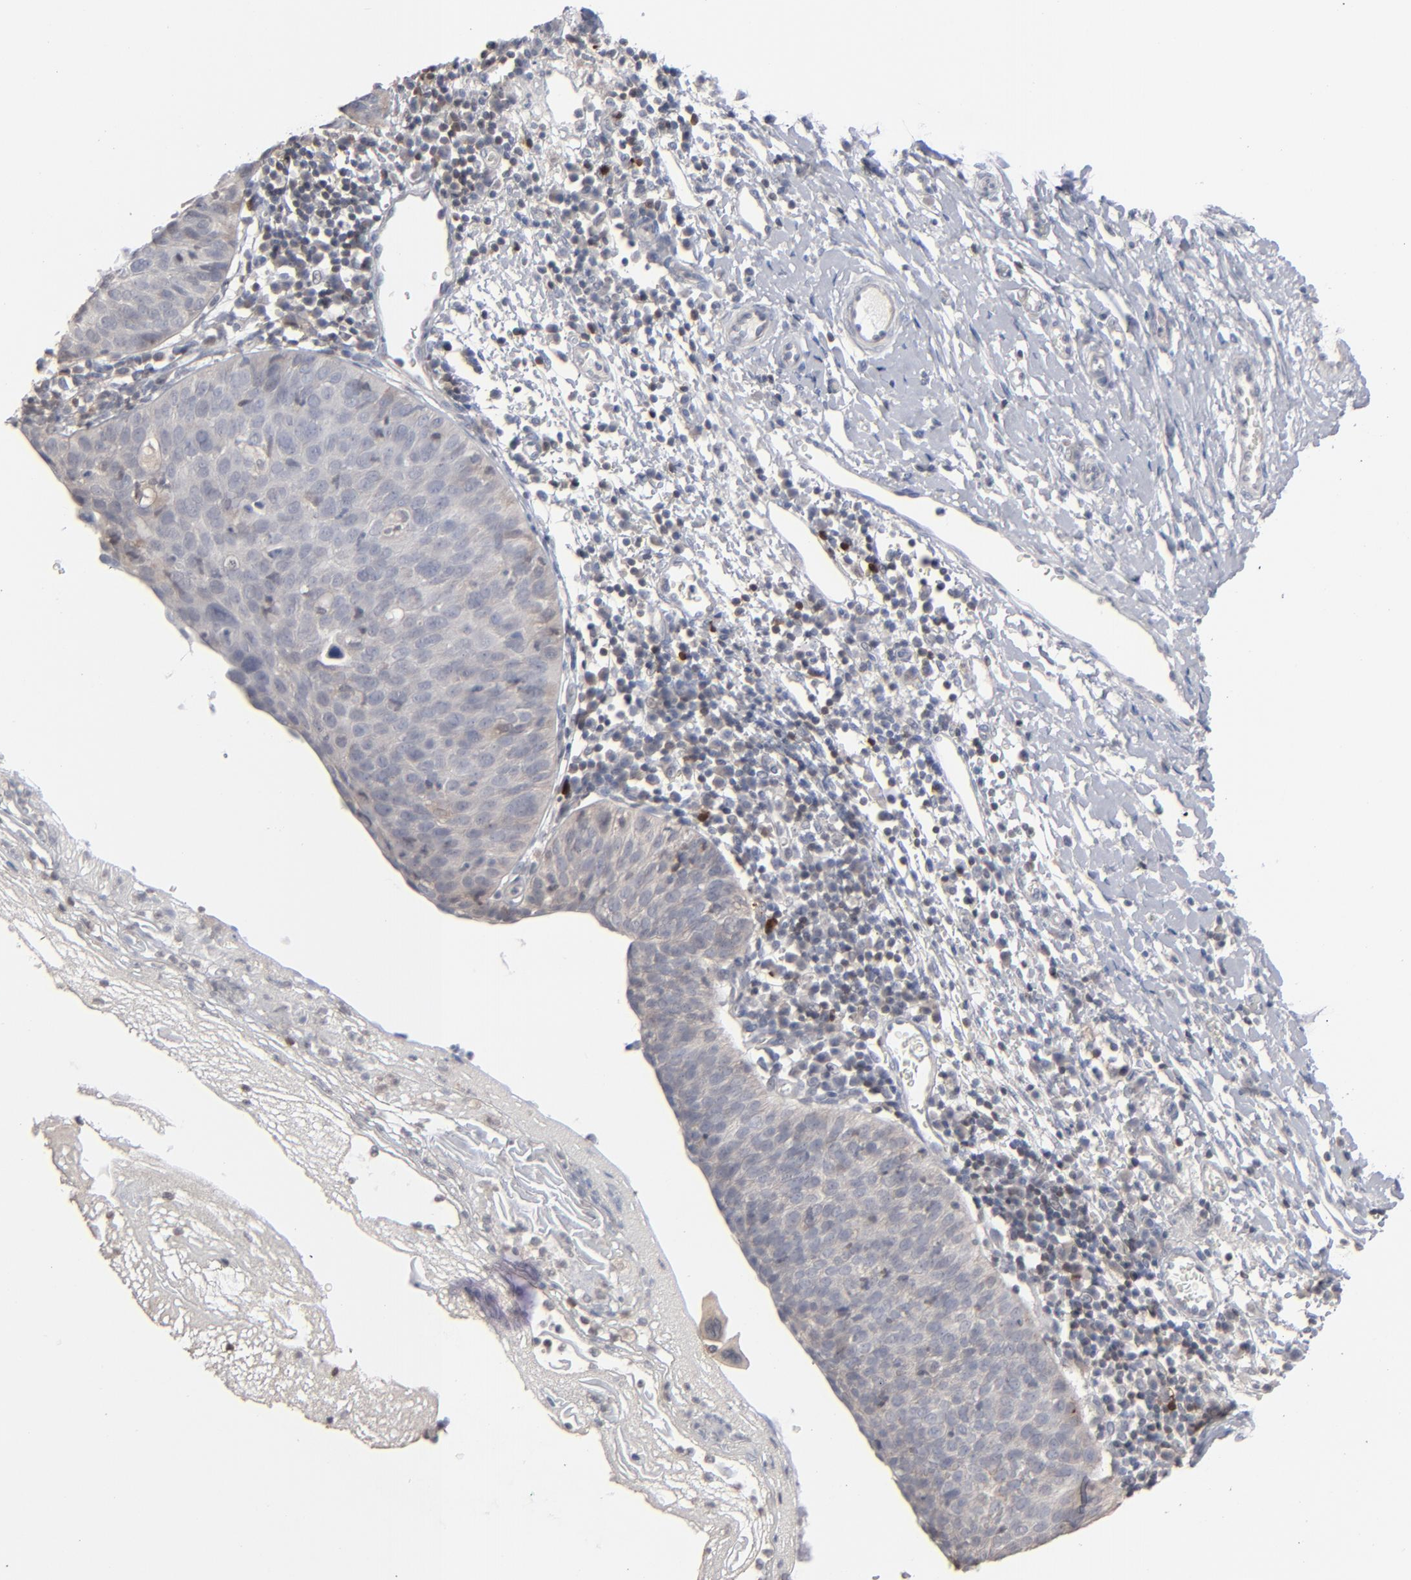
{"staining": {"intensity": "negative", "quantity": "none", "location": "none"}, "tissue": "cervical cancer", "cell_type": "Tumor cells", "image_type": "cancer", "snomed": [{"axis": "morphology", "description": "Normal tissue, NOS"}, {"axis": "morphology", "description": "Squamous cell carcinoma, NOS"}, {"axis": "topography", "description": "Cervix"}], "caption": "High magnification brightfield microscopy of squamous cell carcinoma (cervical) stained with DAB (brown) and counterstained with hematoxylin (blue): tumor cells show no significant positivity.", "gene": "STAT4", "patient": {"sex": "female", "age": 39}}